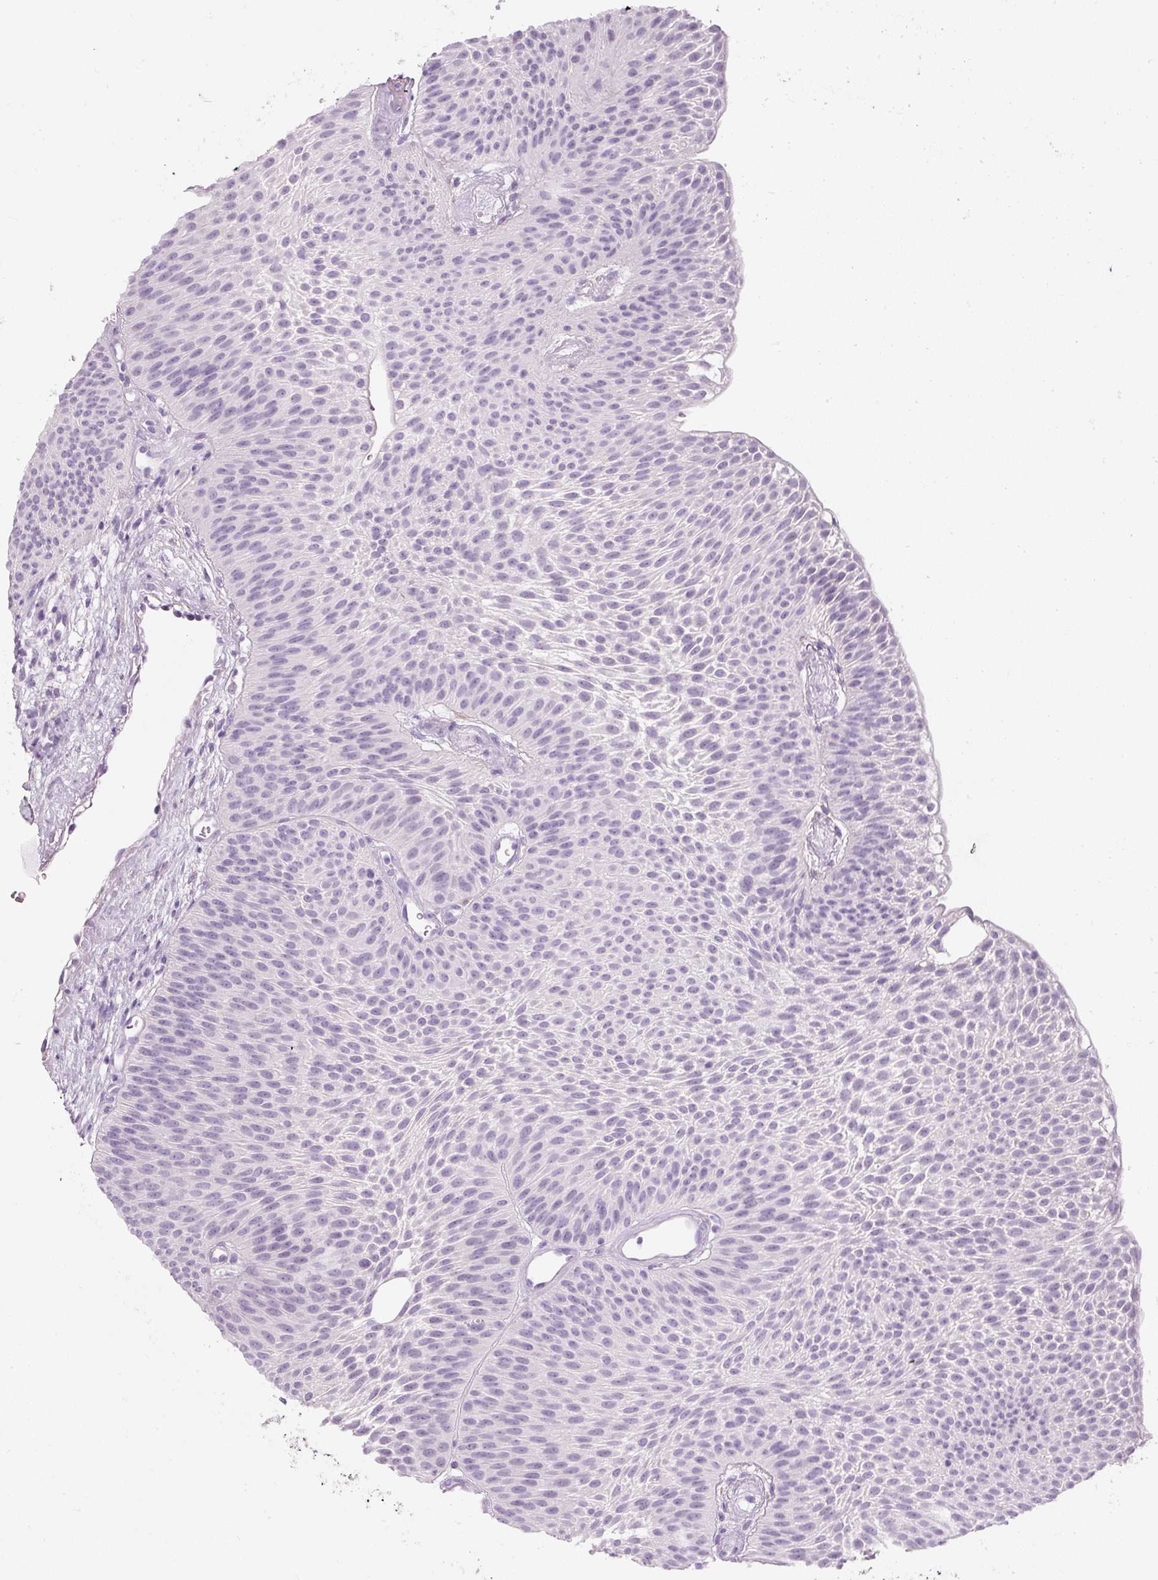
{"staining": {"intensity": "negative", "quantity": "none", "location": "none"}, "tissue": "urothelial cancer", "cell_type": "Tumor cells", "image_type": "cancer", "snomed": [{"axis": "morphology", "description": "Urothelial carcinoma, Low grade"}, {"axis": "topography", "description": "Urinary bladder"}], "caption": "IHC of human urothelial cancer shows no positivity in tumor cells.", "gene": "DNM1", "patient": {"sex": "female", "age": 60}}